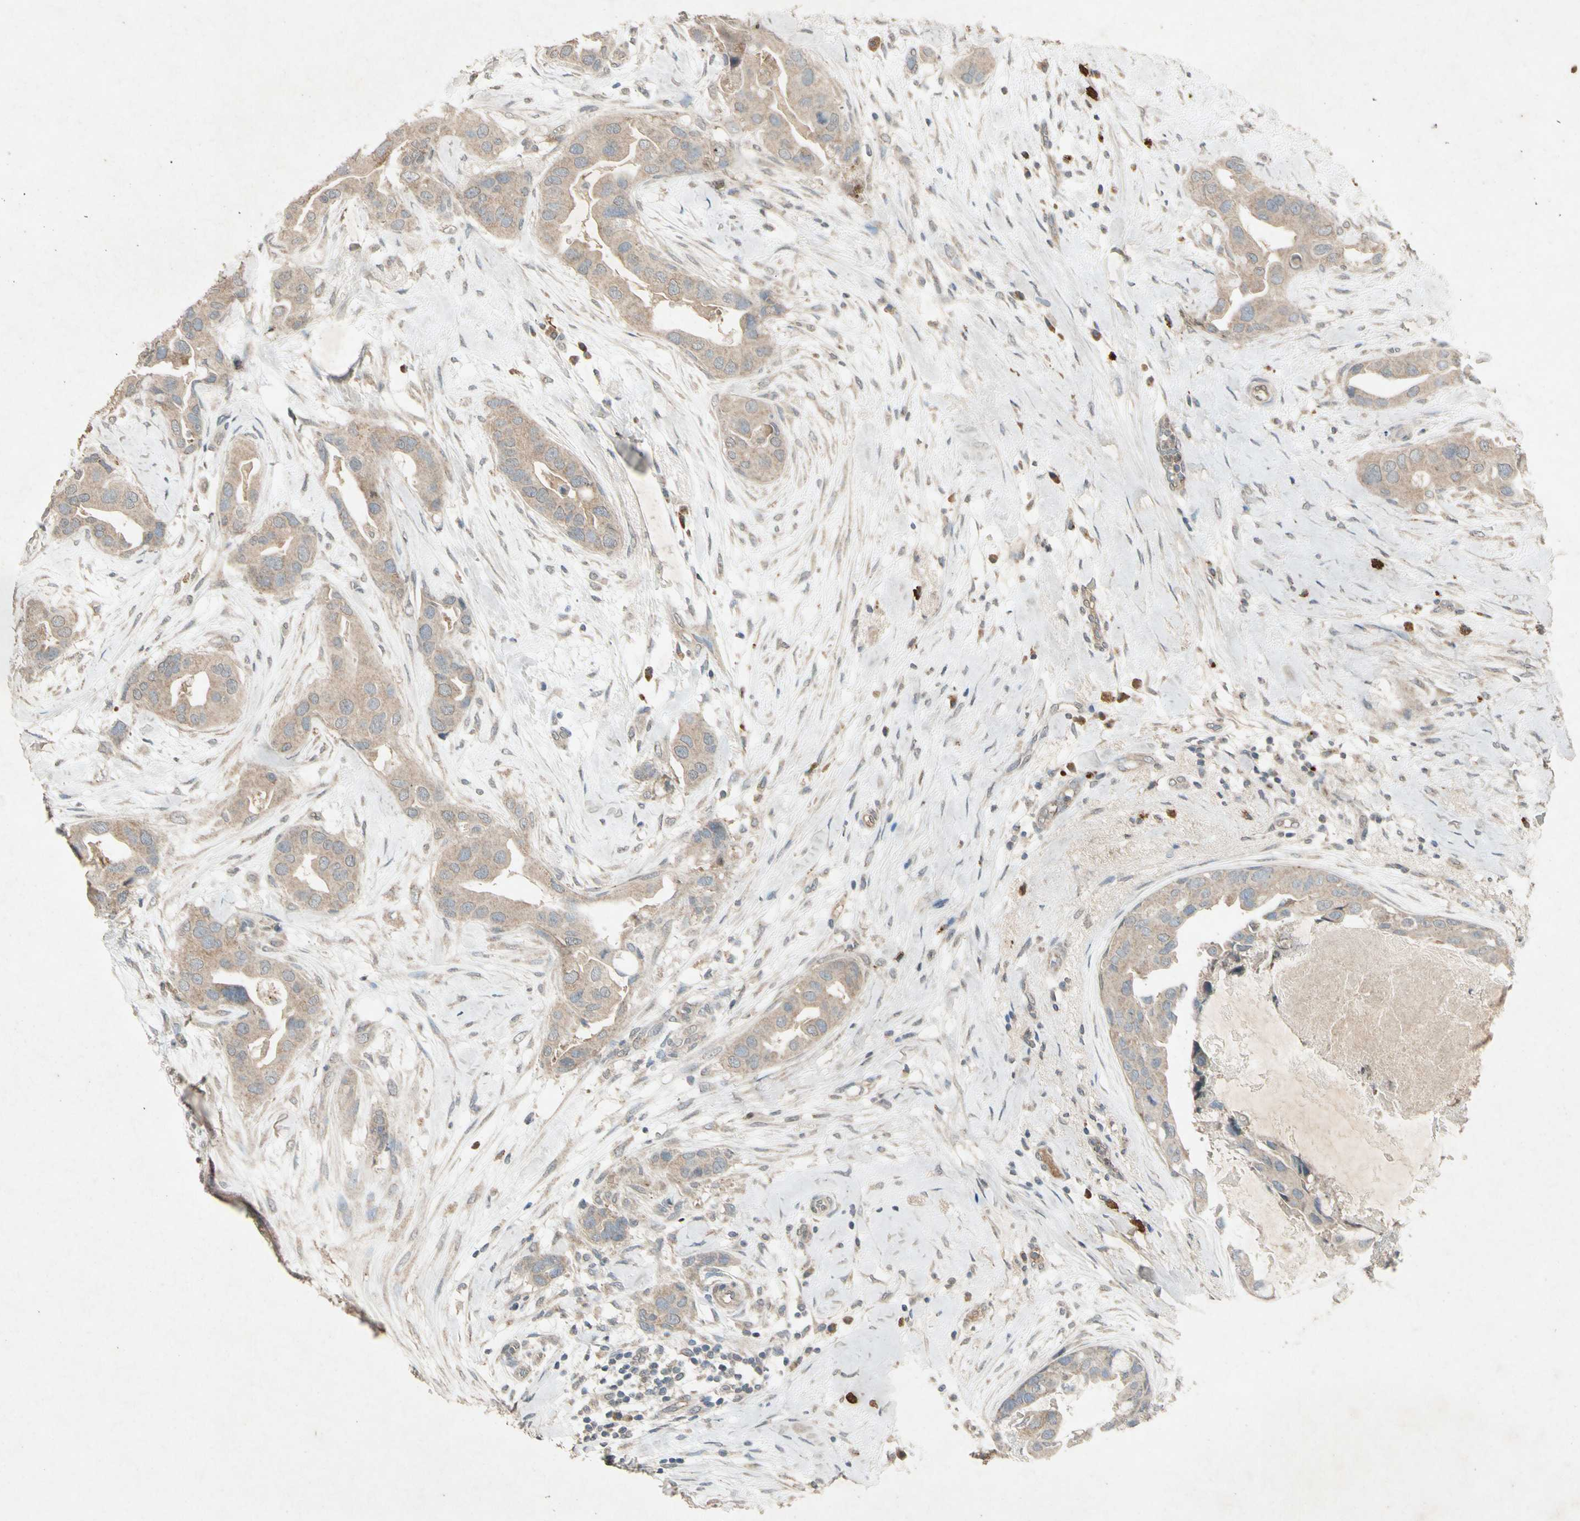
{"staining": {"intensity": "weak", "quantity": ">75%", "location": "cytoplasmic/membranous"}, "tissue": "breast cancer", "cell_type": "Tumor cells", "image_type": "cancer", "snomed": [{"axis": "morphology", "description": "Duct carcinoma"}, {"axis": "topography", "description": "Breast"}], "caption": "This is a photomicrograph of IHC staining of breast cancer (invasive ductal carcinoma), which shows weak staining in the cytoplasmic/membranous of tumor cells.", "gene": "GPLD1", "patient": {"sex": "female", "age": 40}}